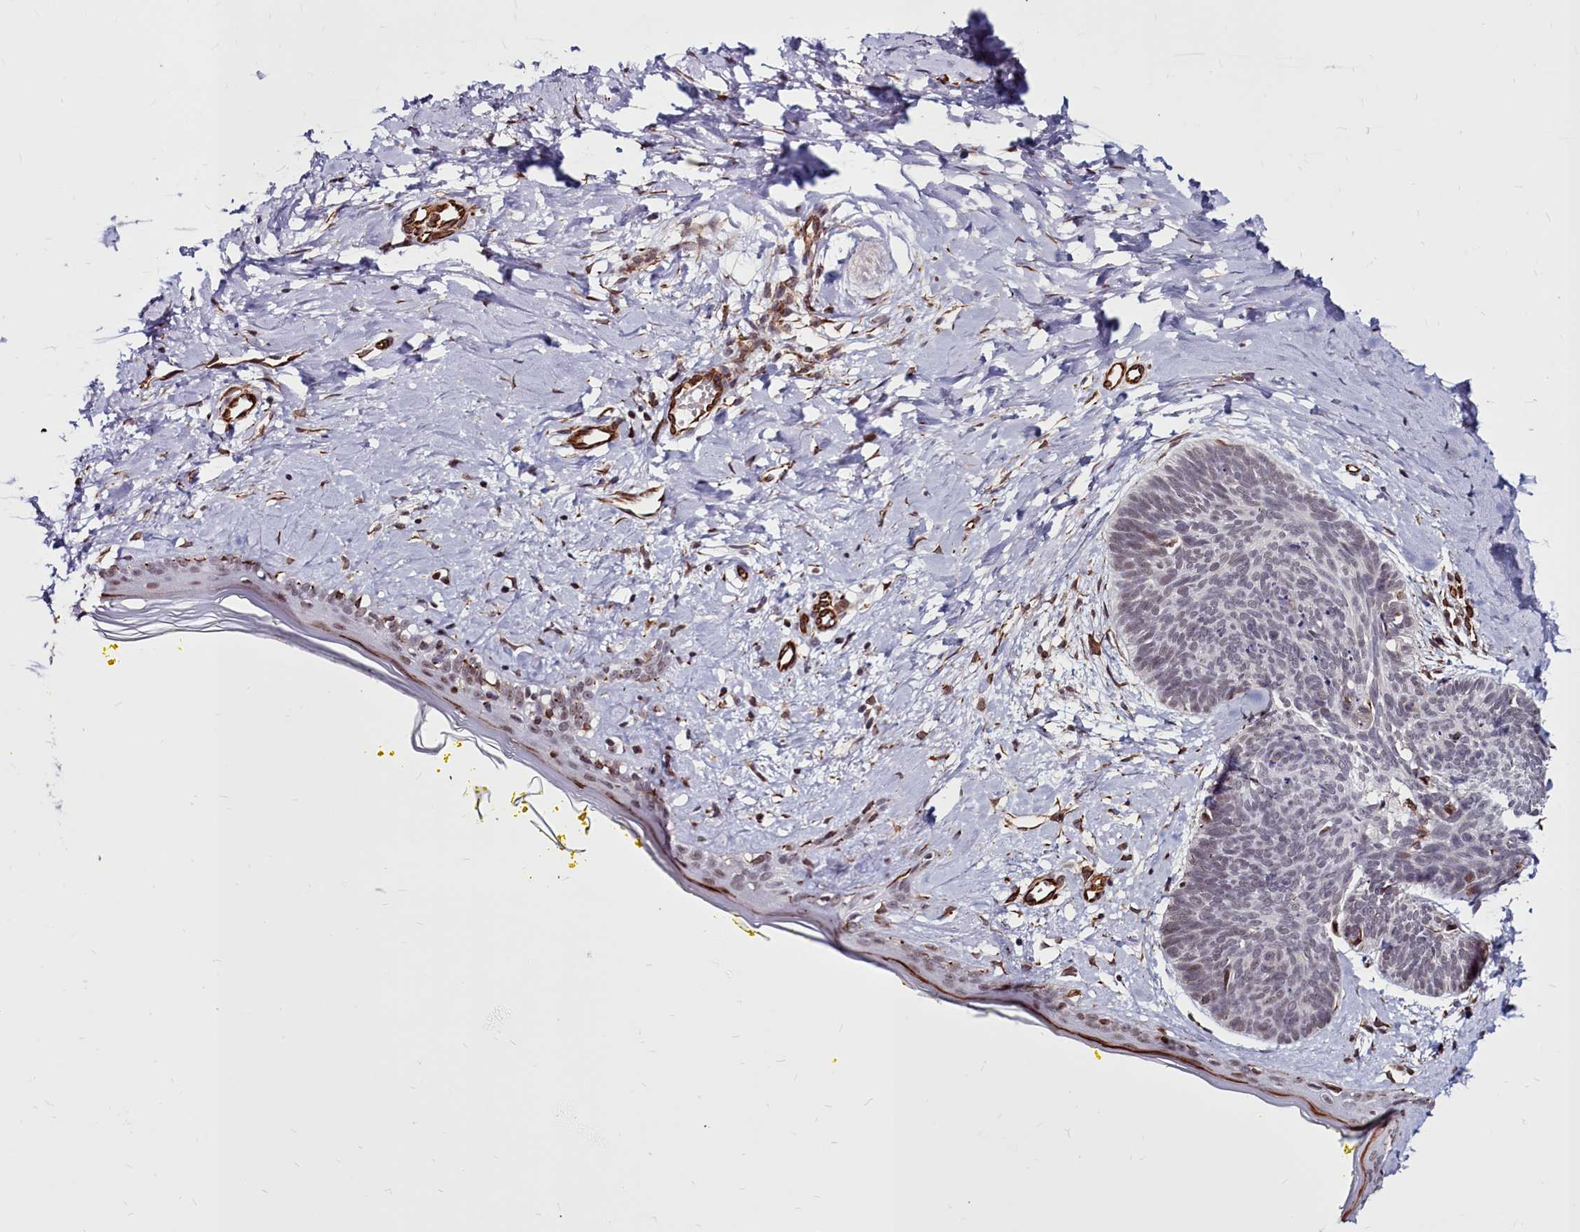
{"staining": {"intensity": "weak", "quantity": "<25%", "location": "nuclear"}, "tissue": "skin cancer", "cell_type": "Tumor cells", "image_type": "cancer", "snomed": [{"axis": "morphology", "description": "Basal cell carcinoma"}, {"axis": "topography", "description": "Skin"}], "caption": "Immunohistochemistry (IHC) histopathology image of human skin cancer (basal cell carcinoma) stained for a protein (brown), which reveals no positivity in tumor cells.", "gene": "CLK3", "patient": {"sex": "female", "age": 81}}